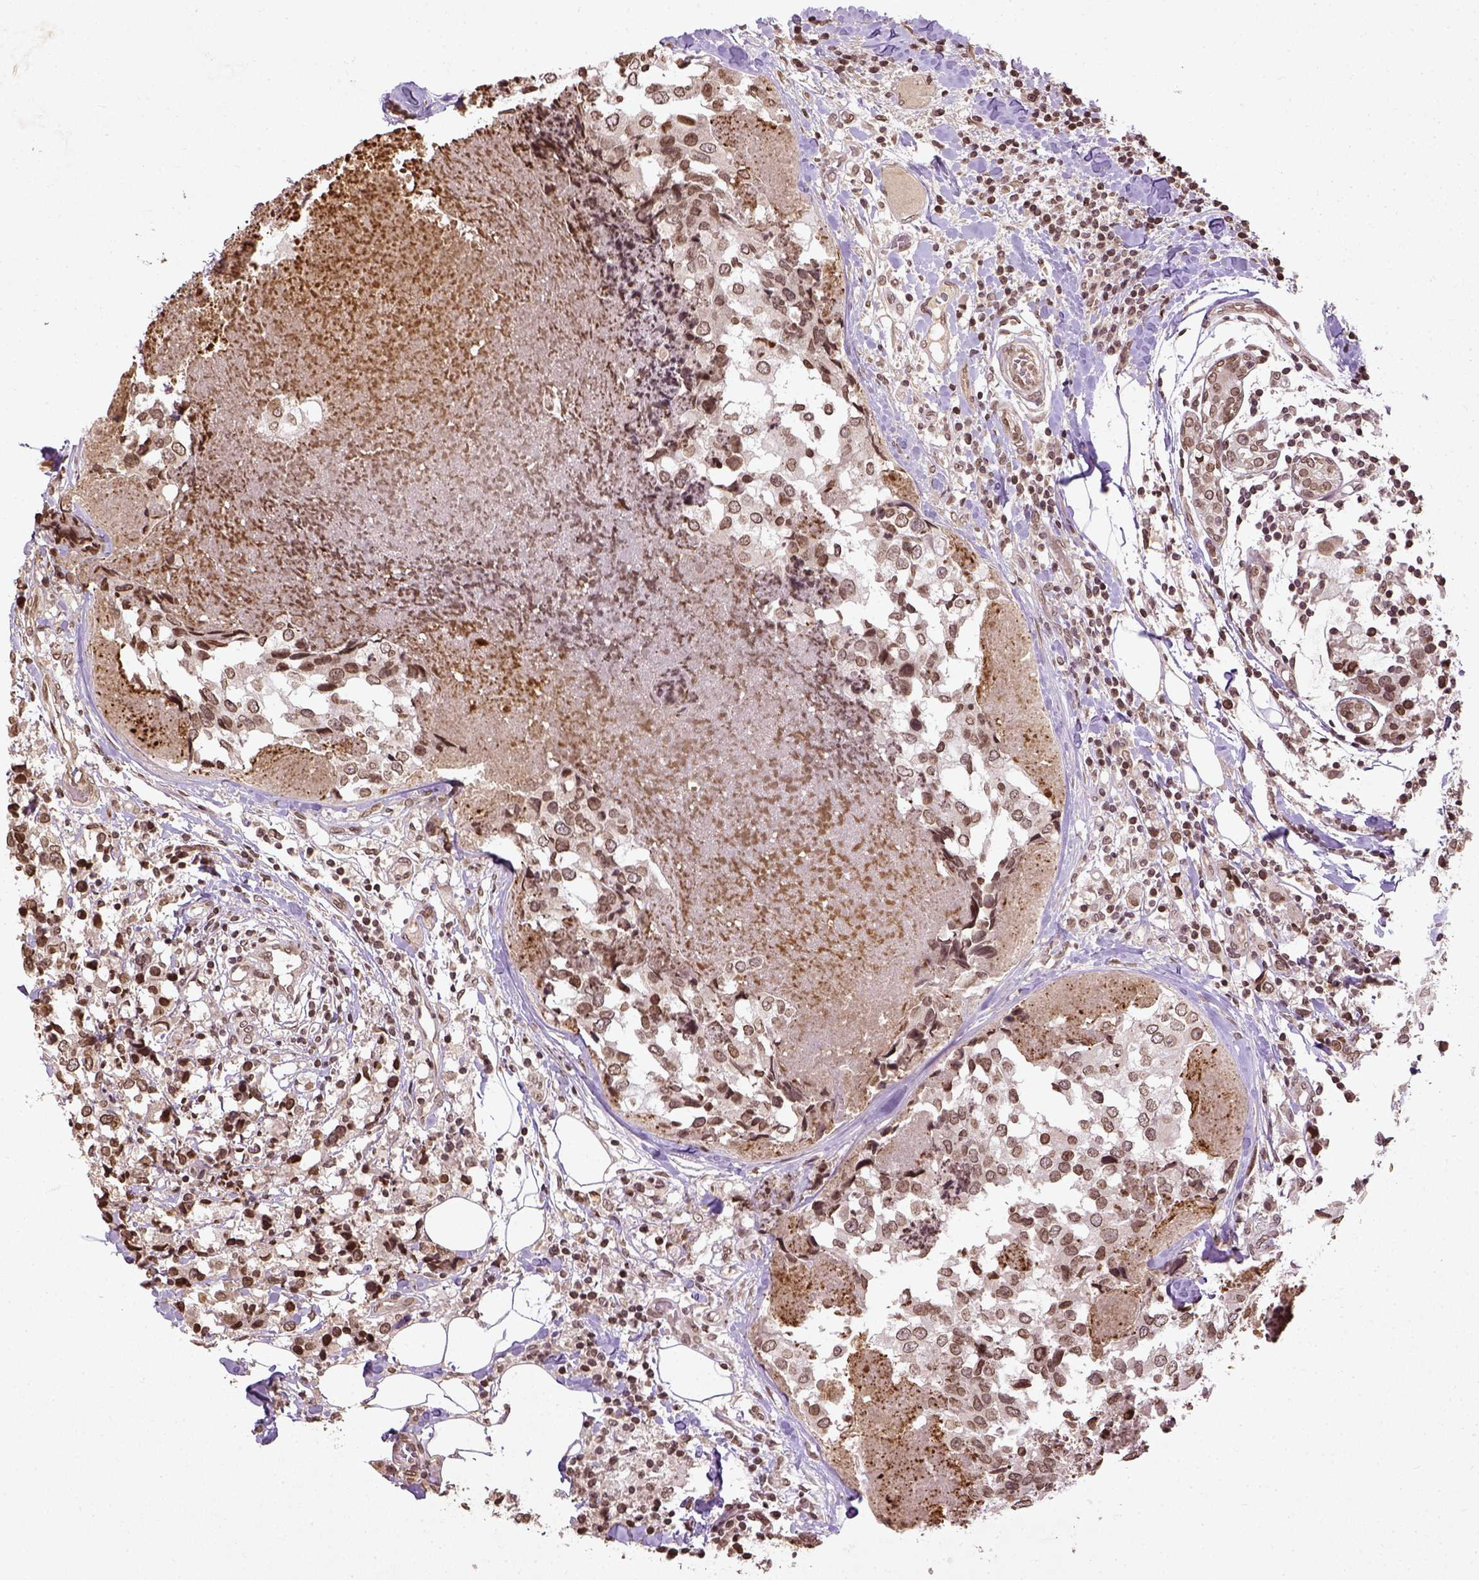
{"staining": {"intensity": "moderate", "quantity": ">75%", "location": "nuclear"}, "tissue": "breast cancer", "cell_type": "Tumor cells", "image_type": "cancer", "snomed": [{"axis": "morphology", "description": "Lobular carcinoma"}, {"axis": "topography", "description": "Breast"}], "caption": "Immunohistochemical staining of human breast cancer displays moderate nuclear protein positivity in about >75% of tumor cells.", "gene": "BANF1", "patient": {"sex": "female", "age": 59}}